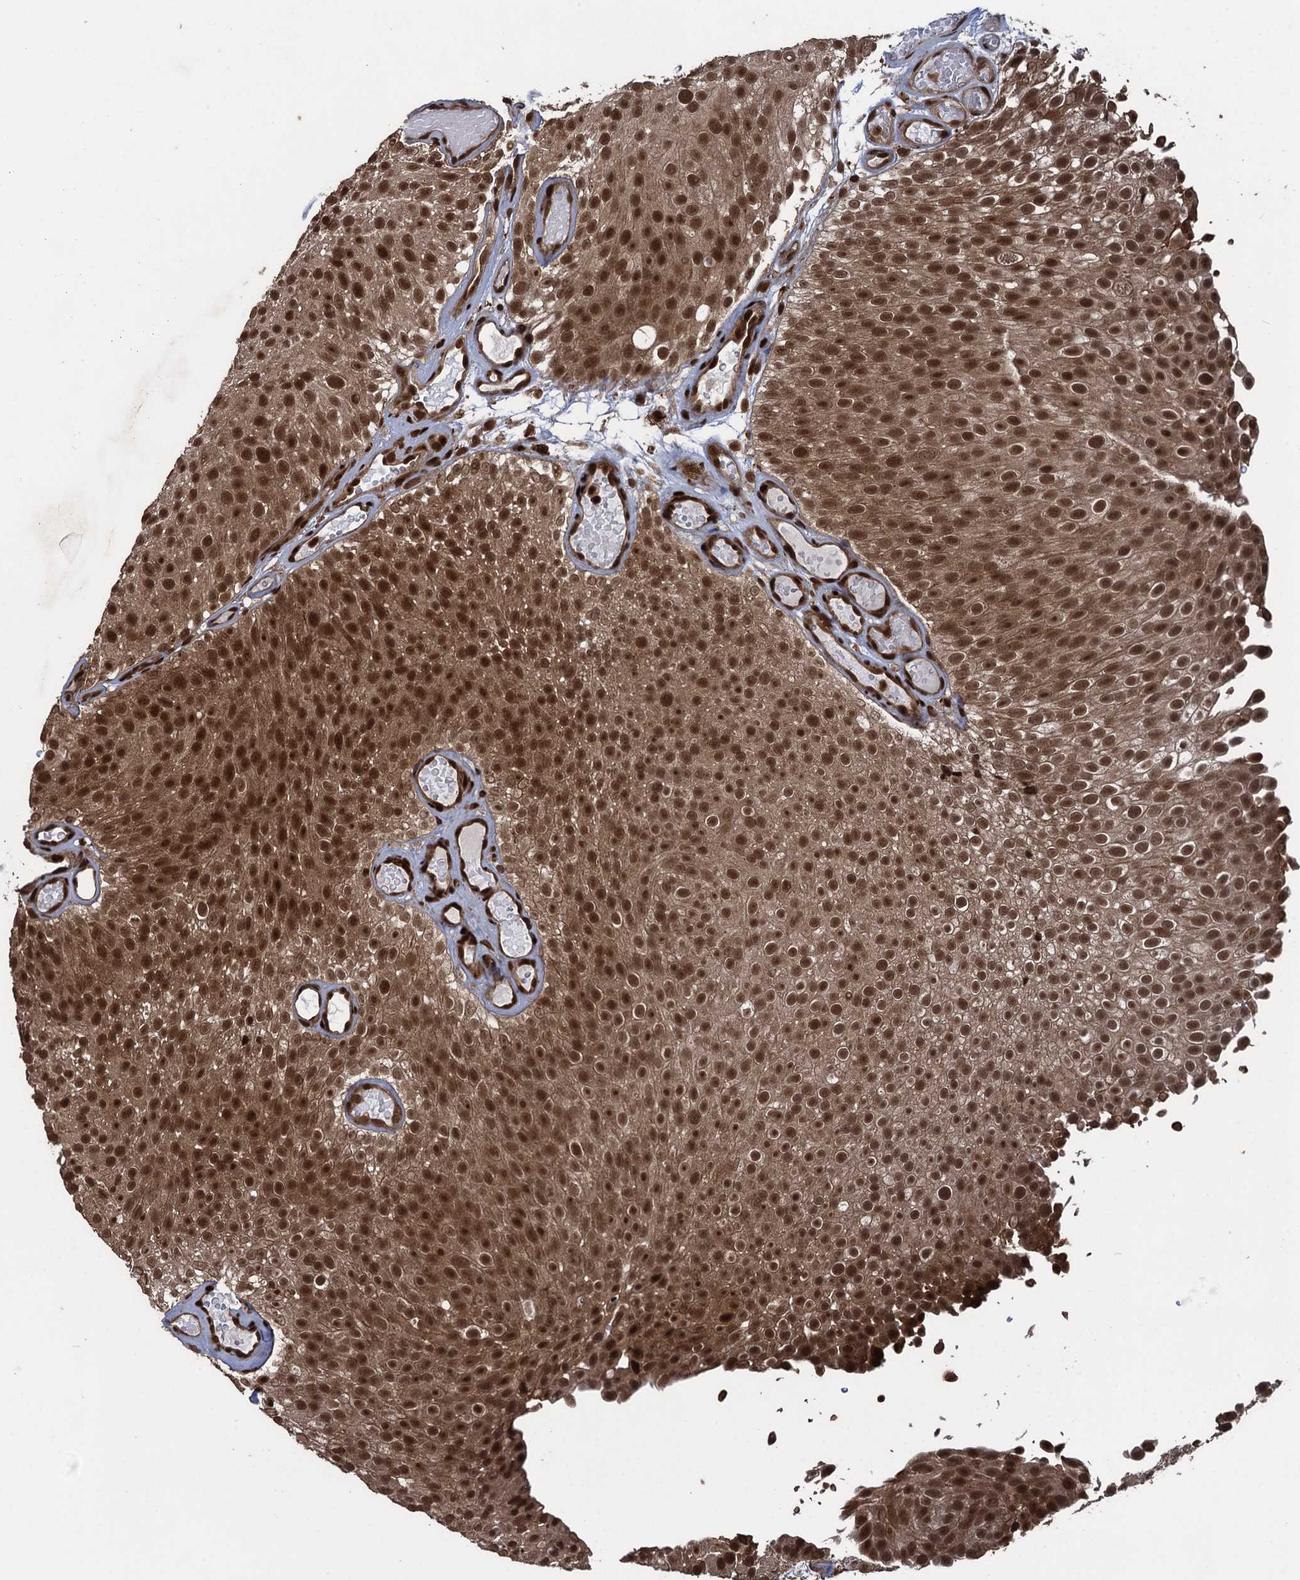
{"staining": {"intensity": "strong", "quantity": ">75%", "location": "cytoplasmic/membranous,nuclear"}, "tissue": "urothelial cancer", "cell_type": "Tumor cells", "image_type": "cancer", "snomed": [{"axis": "morphology", "description": "Urothelial carcinoma, Low grade"}, {"axis": "topography", "description": "Urinary bladder"}], "caption": "Protein staining of urothelial cancer tissue demonstrates strong cytoplasmic/membranous and nuclear positivity in about >75% of tumor cells.", "gene": "ZNF169", "patient": {"sex": "male", "age": 78}}